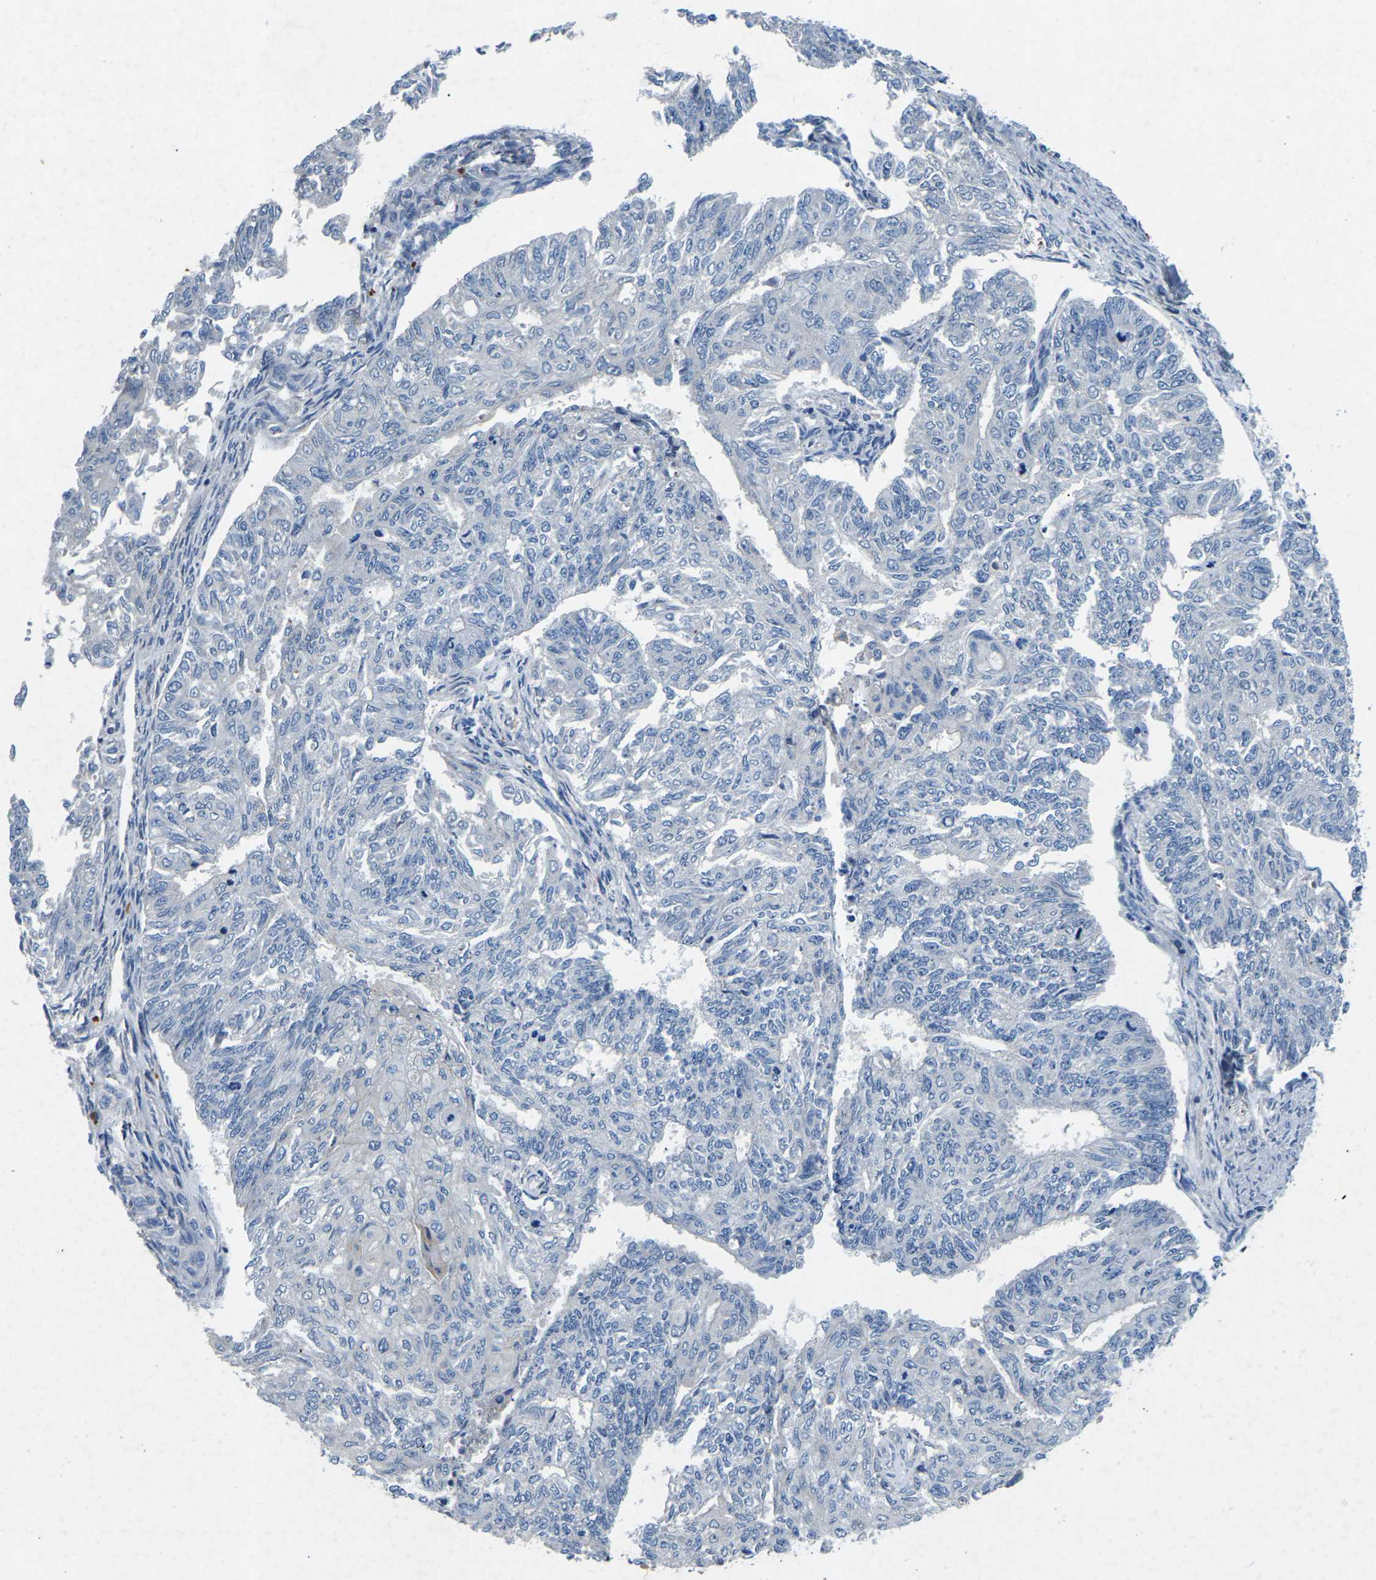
{"staining": {"intensity": "negative", "quantity": "none", "location": "none"}, "tissue": "endometrial cancer", "cell_type": "Tumor cells", "image_type": "cancer", "snomed": [{"axis": "morphology", "description": "Adenocarcinoma, NOS"}, {"axis": "topography", "description": "Endometrium"}], "caption": "This is an IHC photomicrograph of endometrial adenocarcinoma. There is no staining in tumor cells.", "gene": "PDCD6IP", "patient": {"sex": "female", "age": 32}}